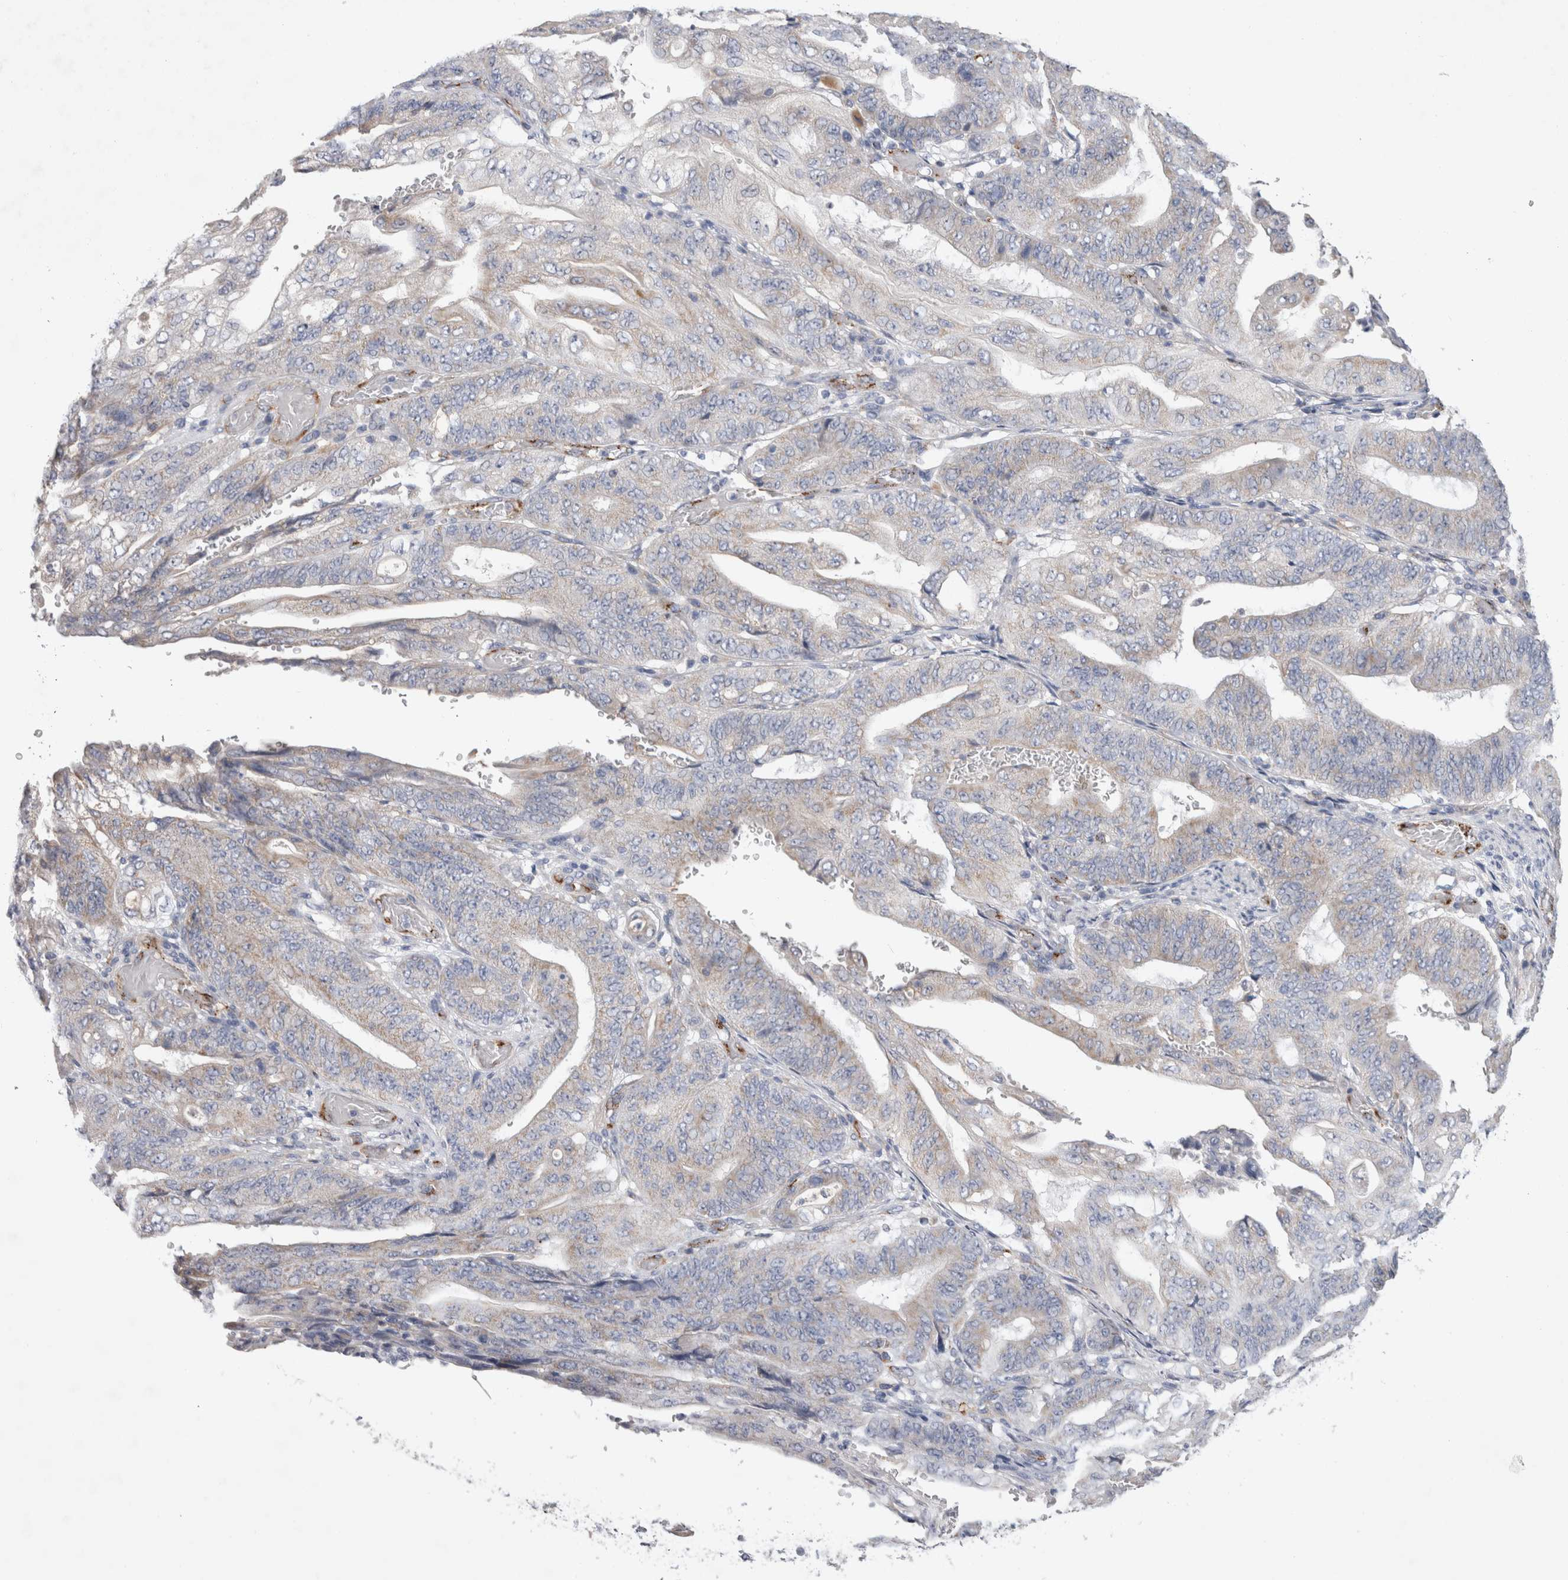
{"staining": {"intensity": "negative", "quantity": "none", "location": "none"}, "tissue": "stomach cancer", "cell_type": "Tumor cells", "image_type": "cancer", "snomed": [{"axis": "morphology", "description": "Adenocarcinoma, NOS"}, {"axis": "topography", "description": "Stomach"}], "caption": "High power microscopy photomicrograph of an IHC micrograph of stomach cancer, revealing no significant positivity in tumor cells.", "gene": "IARS2", "patient": {"sex": "female", "age": 73}}